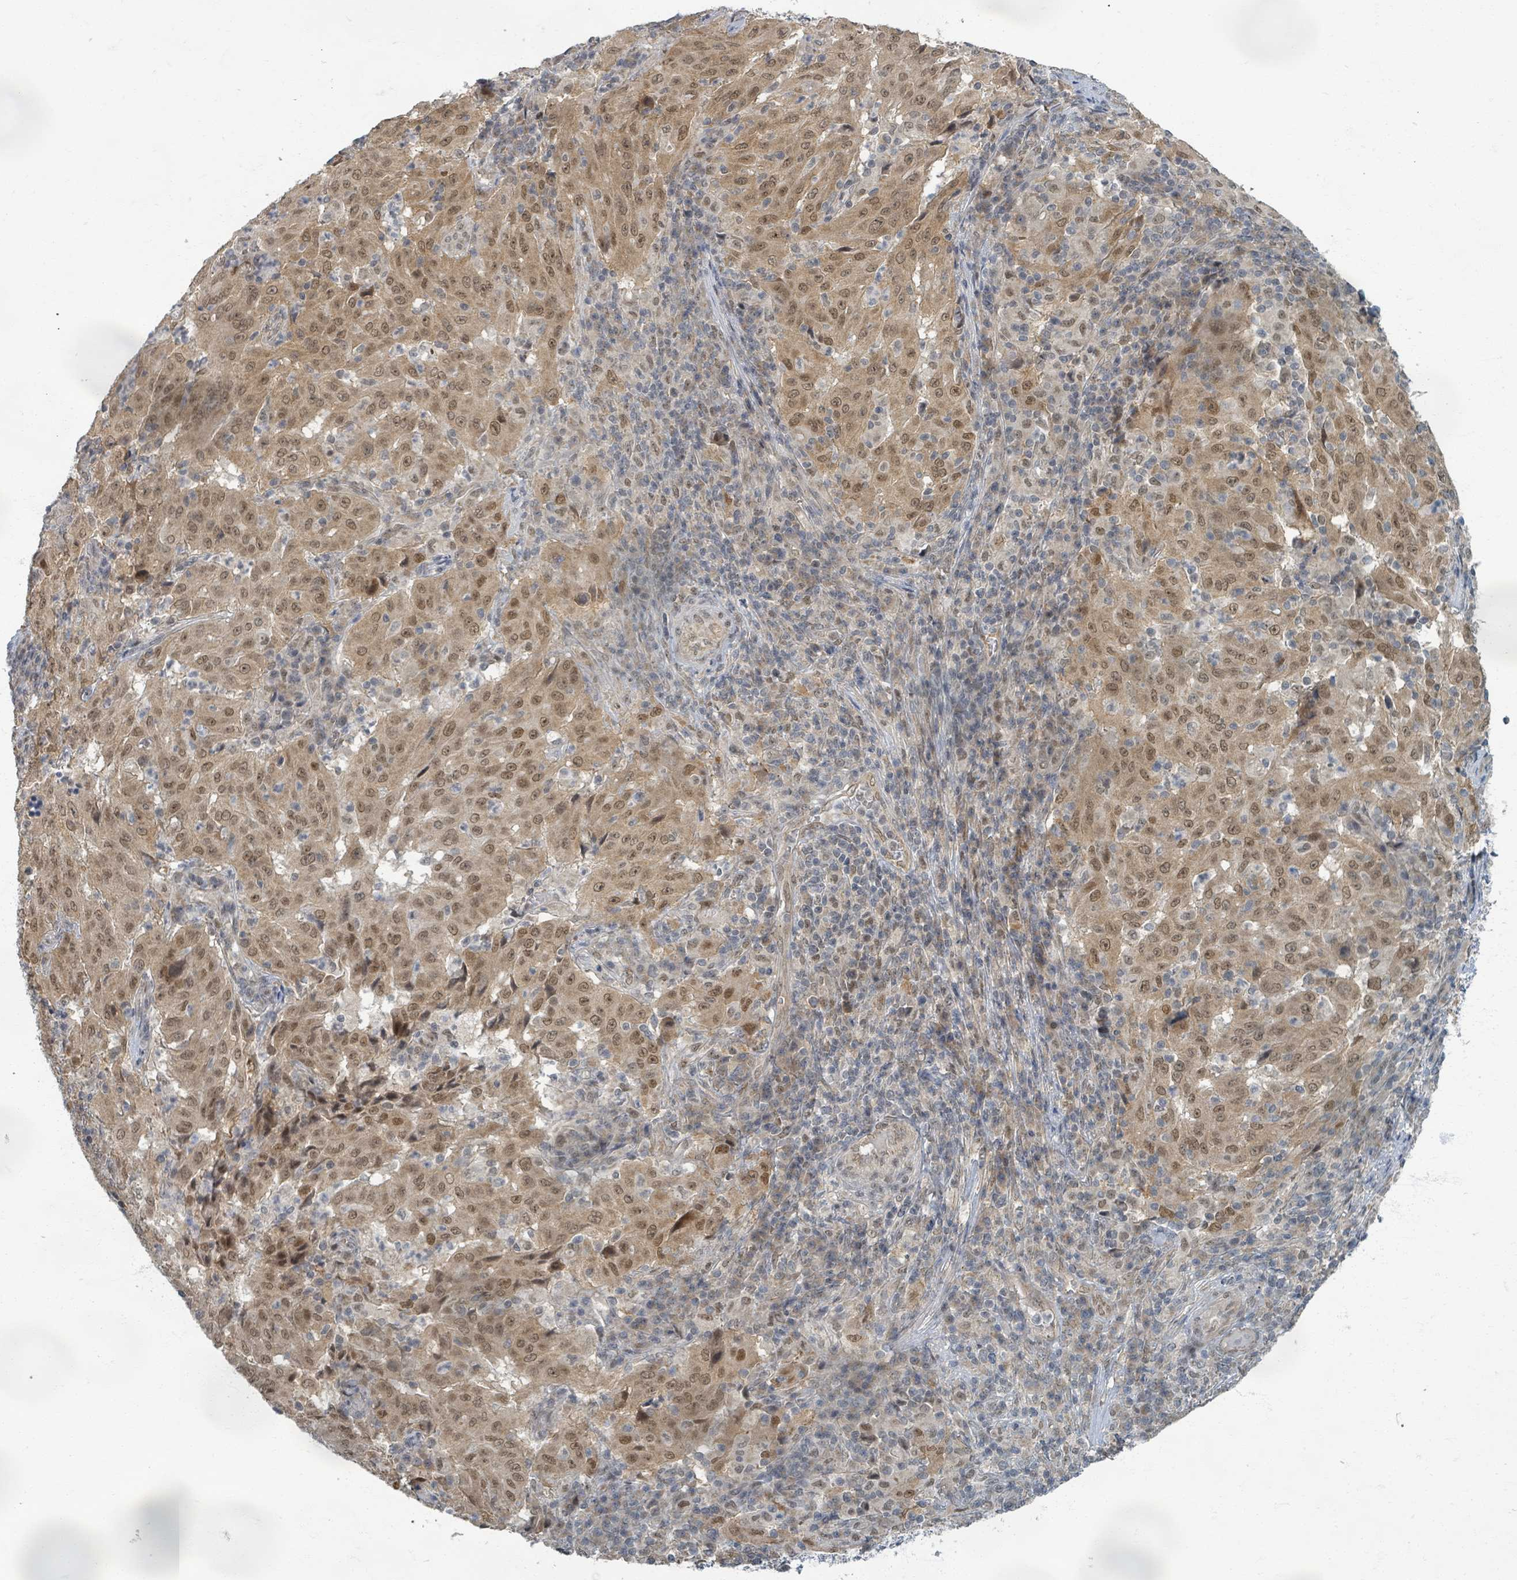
{"staining": {"intensity": "moderate", "quantity": ">75%", "location": "cytoplasmic/membranous,nuclear"}, "tissue": "pancreatic cancer", "cell_type": "Tumor cells", "image_type": "cancer", "snomed": [{"axis": "morphology", "description": "Adenocarcinoma, NOS"}, {"axis": "topography", "description": "Pancreas"}], "caption": "Immunohistochemical staining of human adenocarcinoma (pancreatic) exhibits medium levels of moderate cytoplasmic/membranous and nuclear protein staining in approximately >75% of tumor cells.", "gene": "INTS15", "patient": {"sex": "male", "age": 63}}